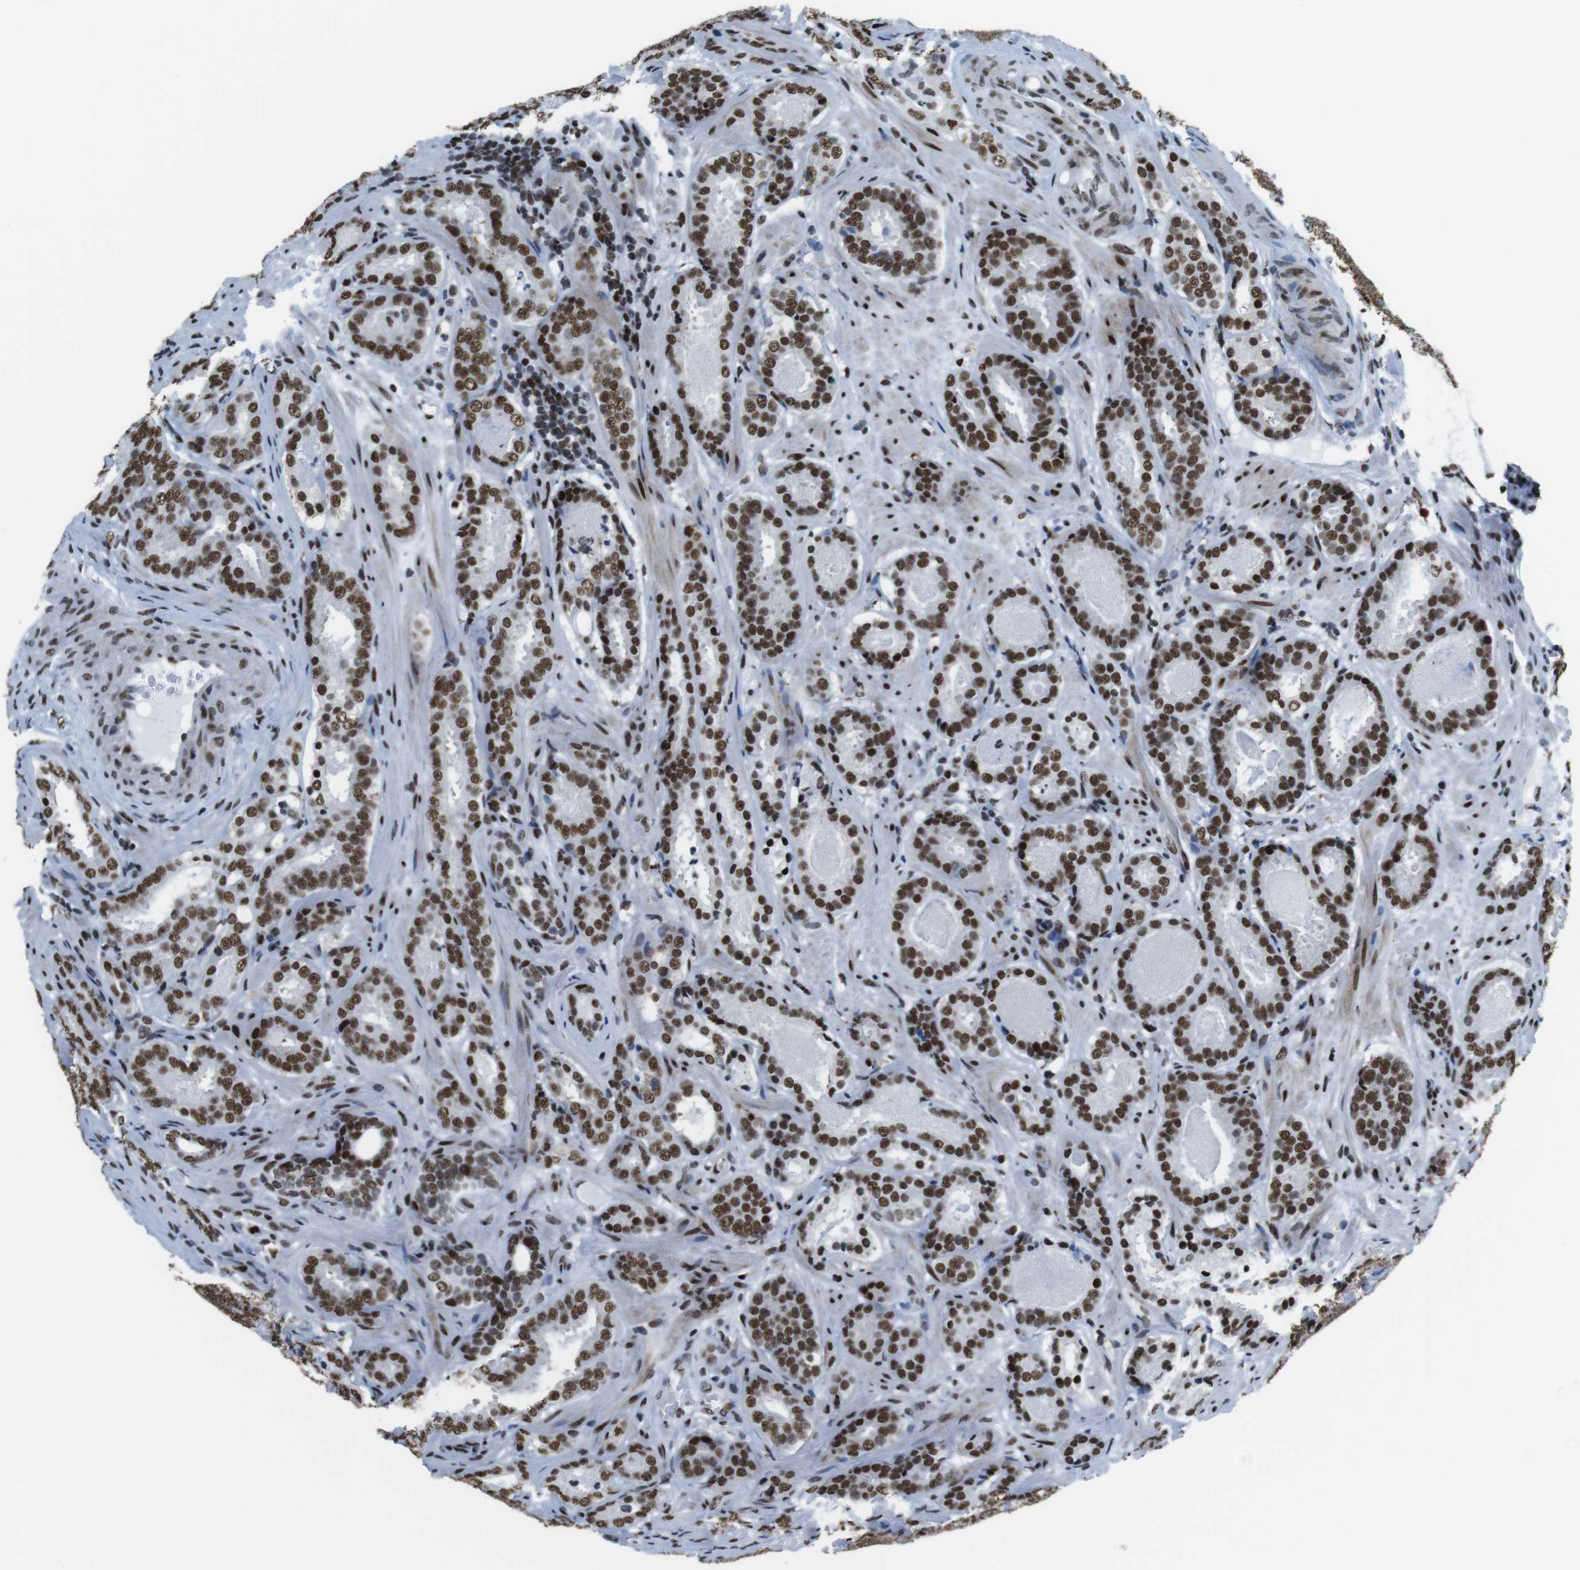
{"staining": {"intensity": "strong", "quantity": ">75%", "location": "nuclear"}, "tissue": "prostate cancer", "cell_type": "Tumor cells", "image_type": "cancer", "snomed": [{"axis": "morphology", "description": "Adenocarcinoma, Low grade"}, {"axis": "topography", "description": "Prostate"}], "caption": "This is a histology image of immunohistochemistry (IHC) staining of prostate cancer (low-grade adenocarcinoma), which shows strong positivity in the nuclear of tumor cells.", "gene": "CITED2", "patient": {"sex": "male", "age": 69}}